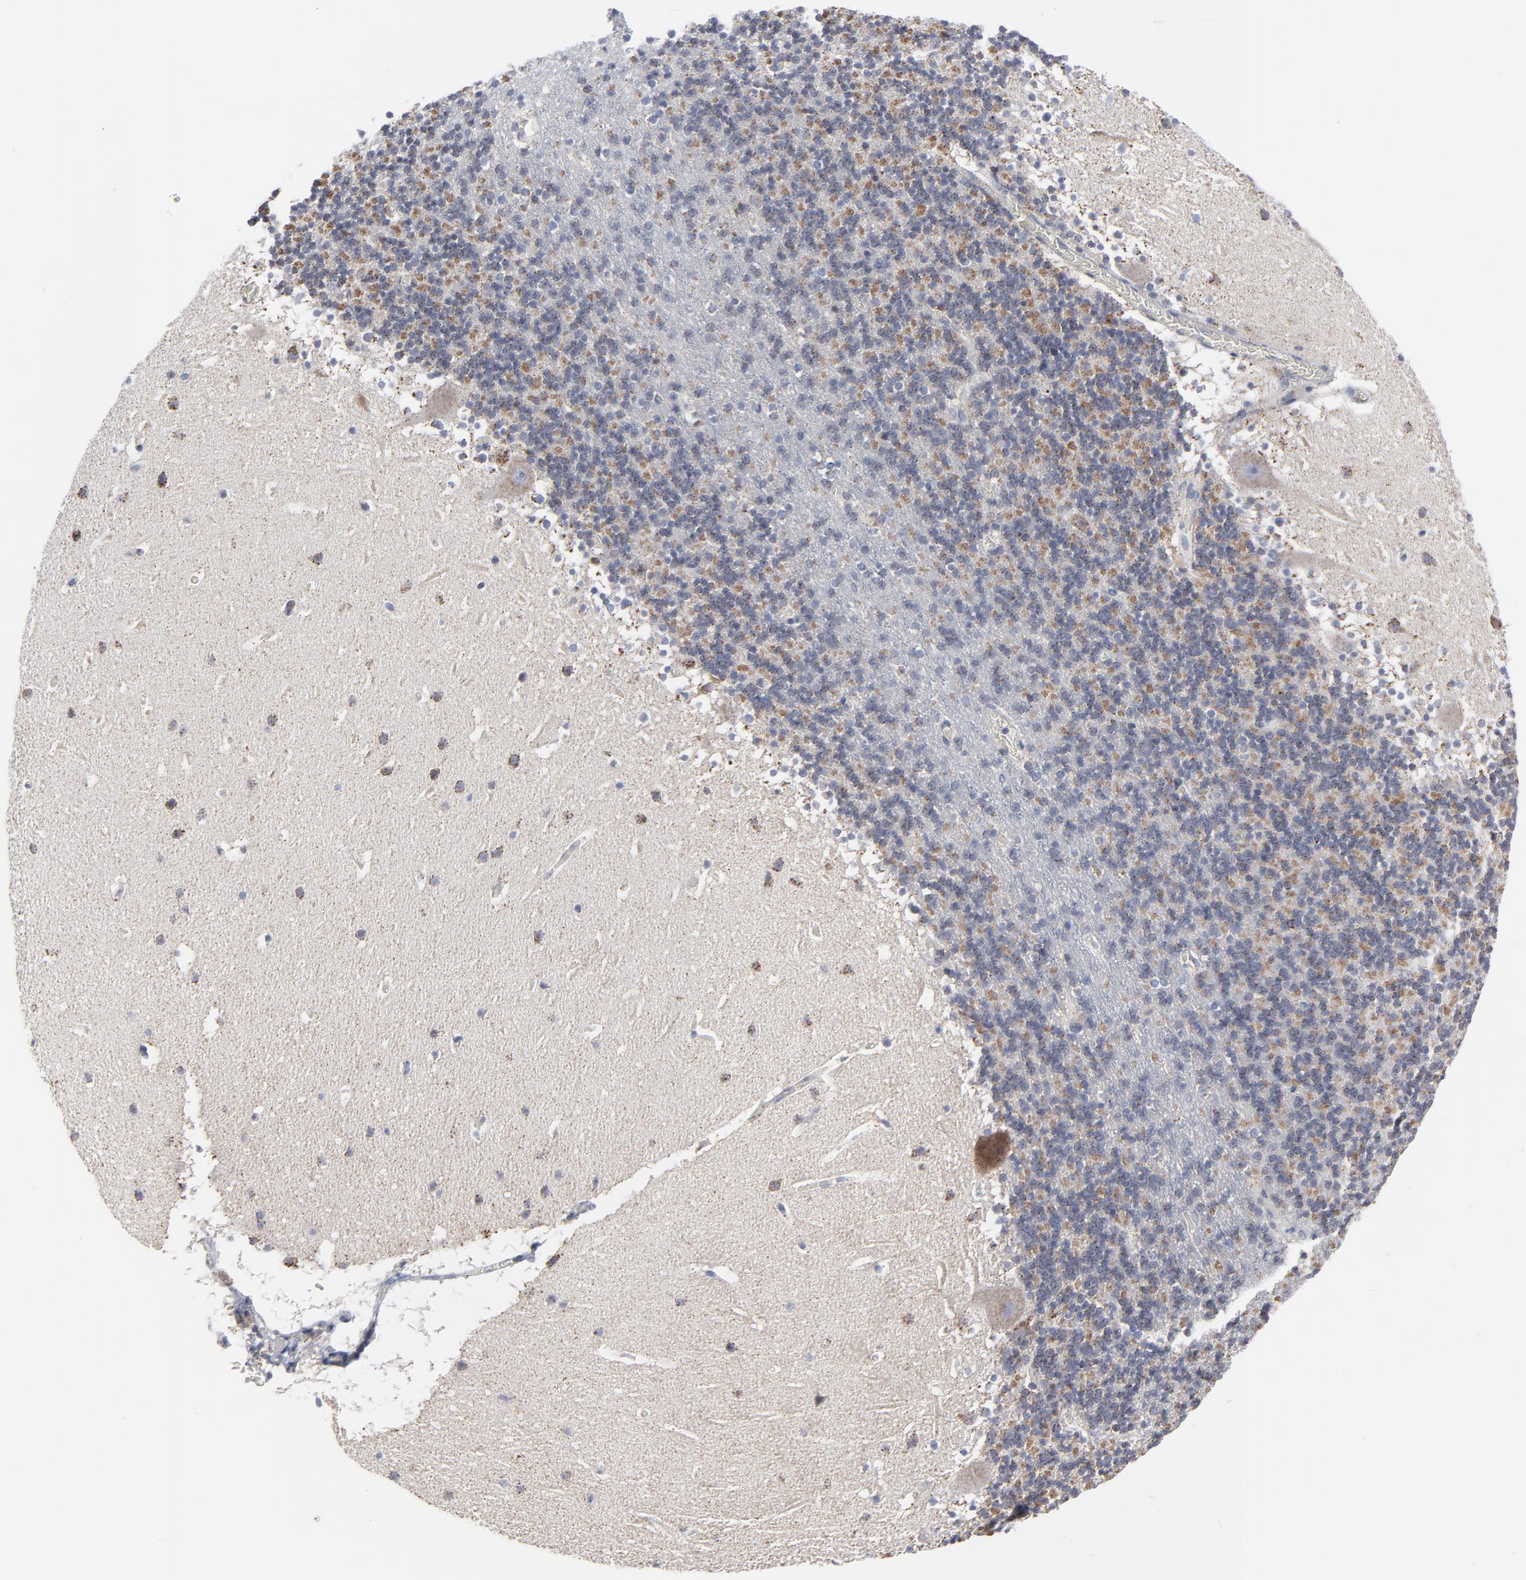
{"staining": {"intensity": "negative", "quantity": "none", "location": "none"}, "tissue": "cerebellum", "cell_type": "Cells in granular layer", "image_type": "normal", "snomed": [{"axis": "morphology", "description": "Normal tissue, NOS"}, {"axis": "topography", "description": "Cerebellum"}], "caption": "DAB (3,3'-diaminobenzidine) immunohistochemical staining of benign human cerebellum displays no significant staining in cells in granular layer.", "gene": "TXNRD2", "patient": {"sex": "male", "age": 45}}